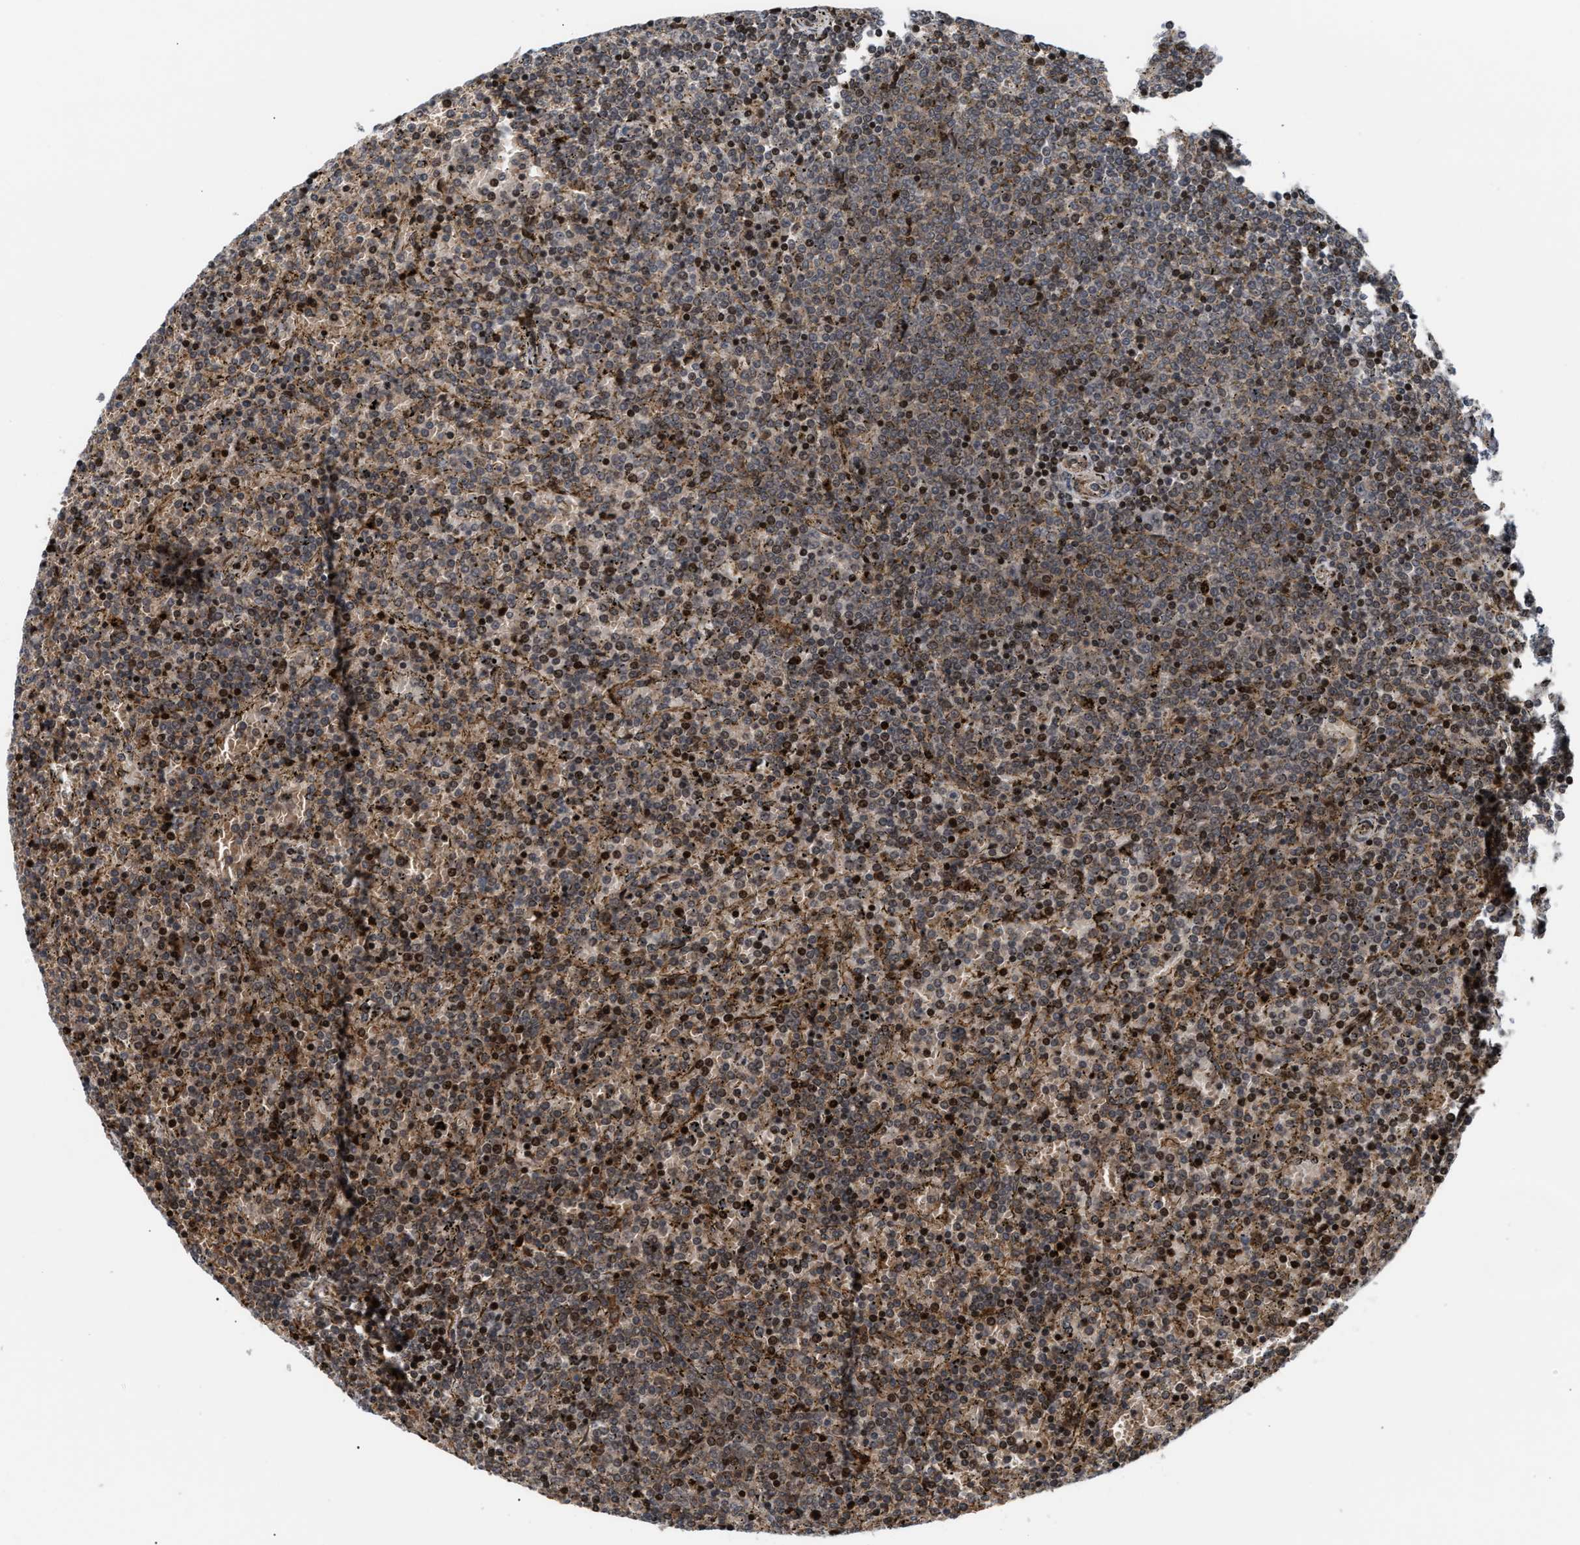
{"staining": {"intensity": "moderate", "quantity": "25%-75%", "location": "nuclear"}, "tissue": "lymphoma", "cell_type": "Tumor cells", "image_type": "cancer", "snomed": [{"axis": "morphology", "description": "Malignant lymphoma, non-Hodgkin's type, Low grade"}, {"axis": "topography", "description": "Spleen"}], "caption": "The image shows a brown stain indicating the presence of a protein in the nuclear of tumor cells in malignant lymphoma, non-Hodgkin's type (low-grade). The protein is stained brown, and the nuclei are stained in blue (DAB (3,3'-diaminobenzidine) IHC with brightfield microscopy, high magnification).", "gene": "STAU2", "patient": {"sex": "female", "age": 77}}